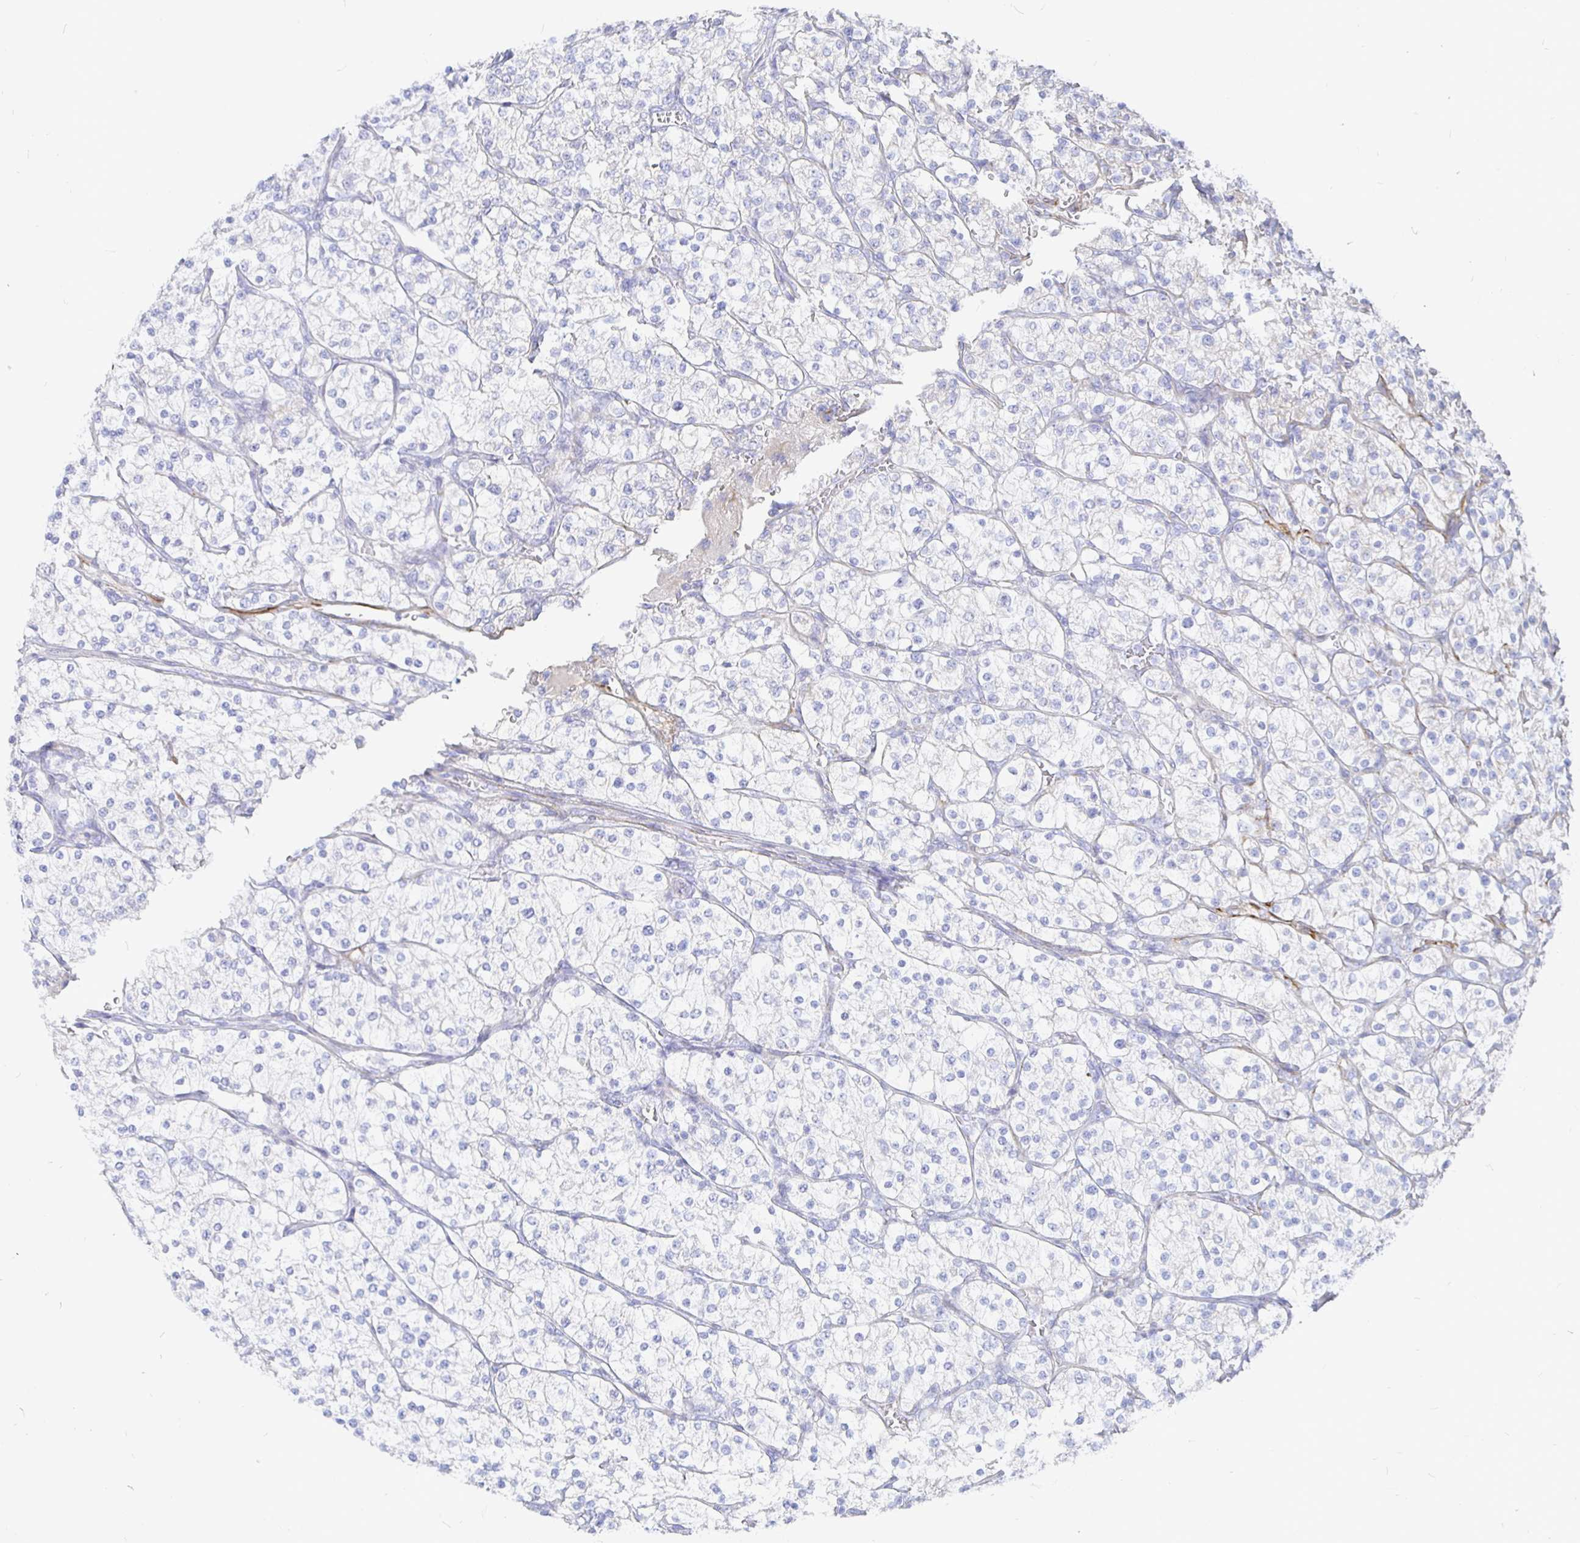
{"staining": {"intensity": "negative", "quantity": "none", "location": "none"}, "tissue": "renal cancer", "cell_type": "Tumor cells", "image_type": "cancer", "snomed": [{"axis": "morphology", "description": "Adenocarcinoma, NOS"}, {"axis": "topography", "description": "Kidney"}], "caption": "Renal adenocarcinoma was stained to show a protein in brown. There is no significant staining in tumor cells.", "gene": "COX16", "patient": {"sex": "male", "age": 80}}